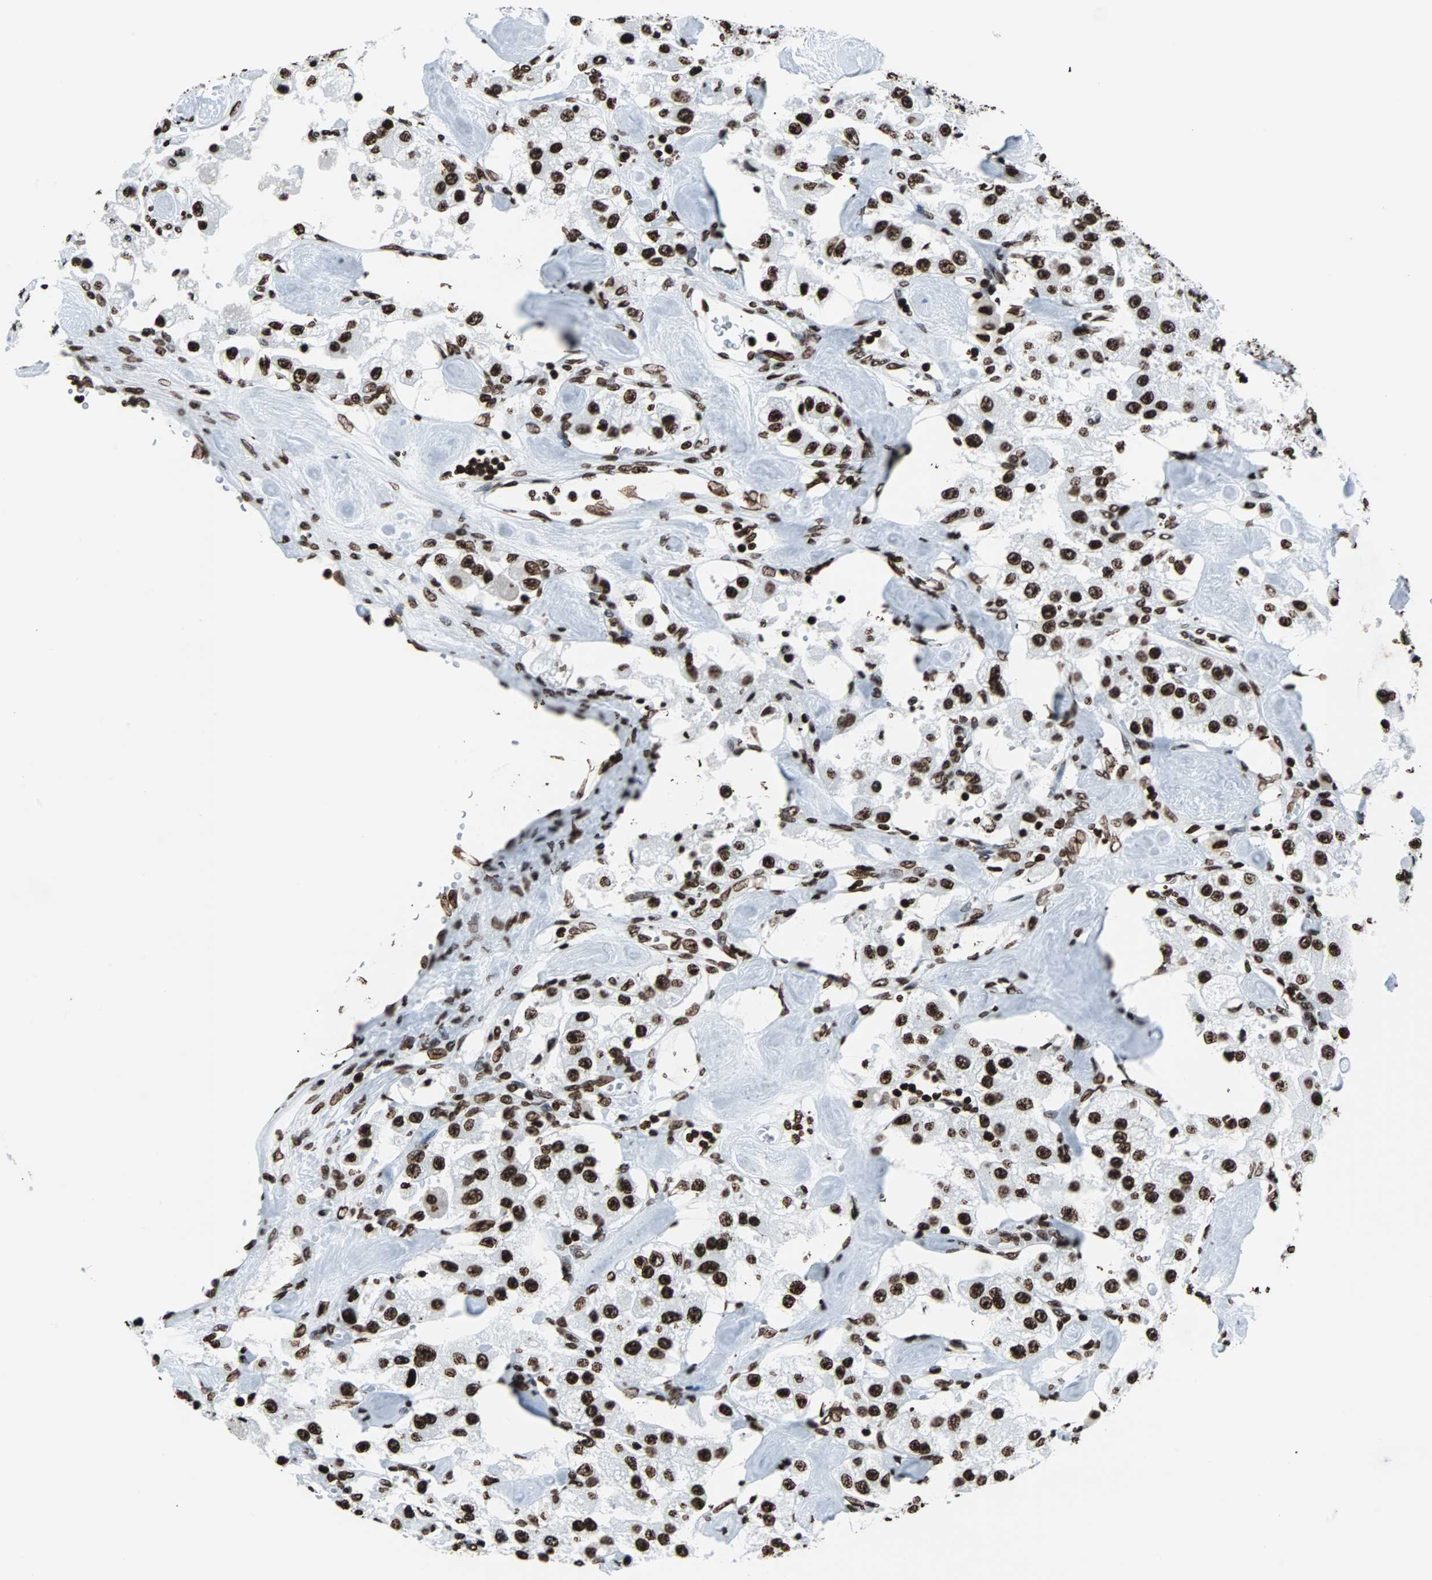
{"staining": {"intensity": "strong", "quantity": ">75%", "location": "nuclear"}, "tissue": "carcinoid", "cell_type": "Tumor cells", "image_type": "cancer", "snomed": [{"axis": "morphology", "description": "Carcinoid, malignant, NOS"}, {"axis": "topography", "description": "Pancreas"}], "caption": "Carcinoid tissue exhibits strong nuclear positivity in about >75% of tumor cells", "gene": "H2BC18", "patient": {"sex": "male", "age": 41}}